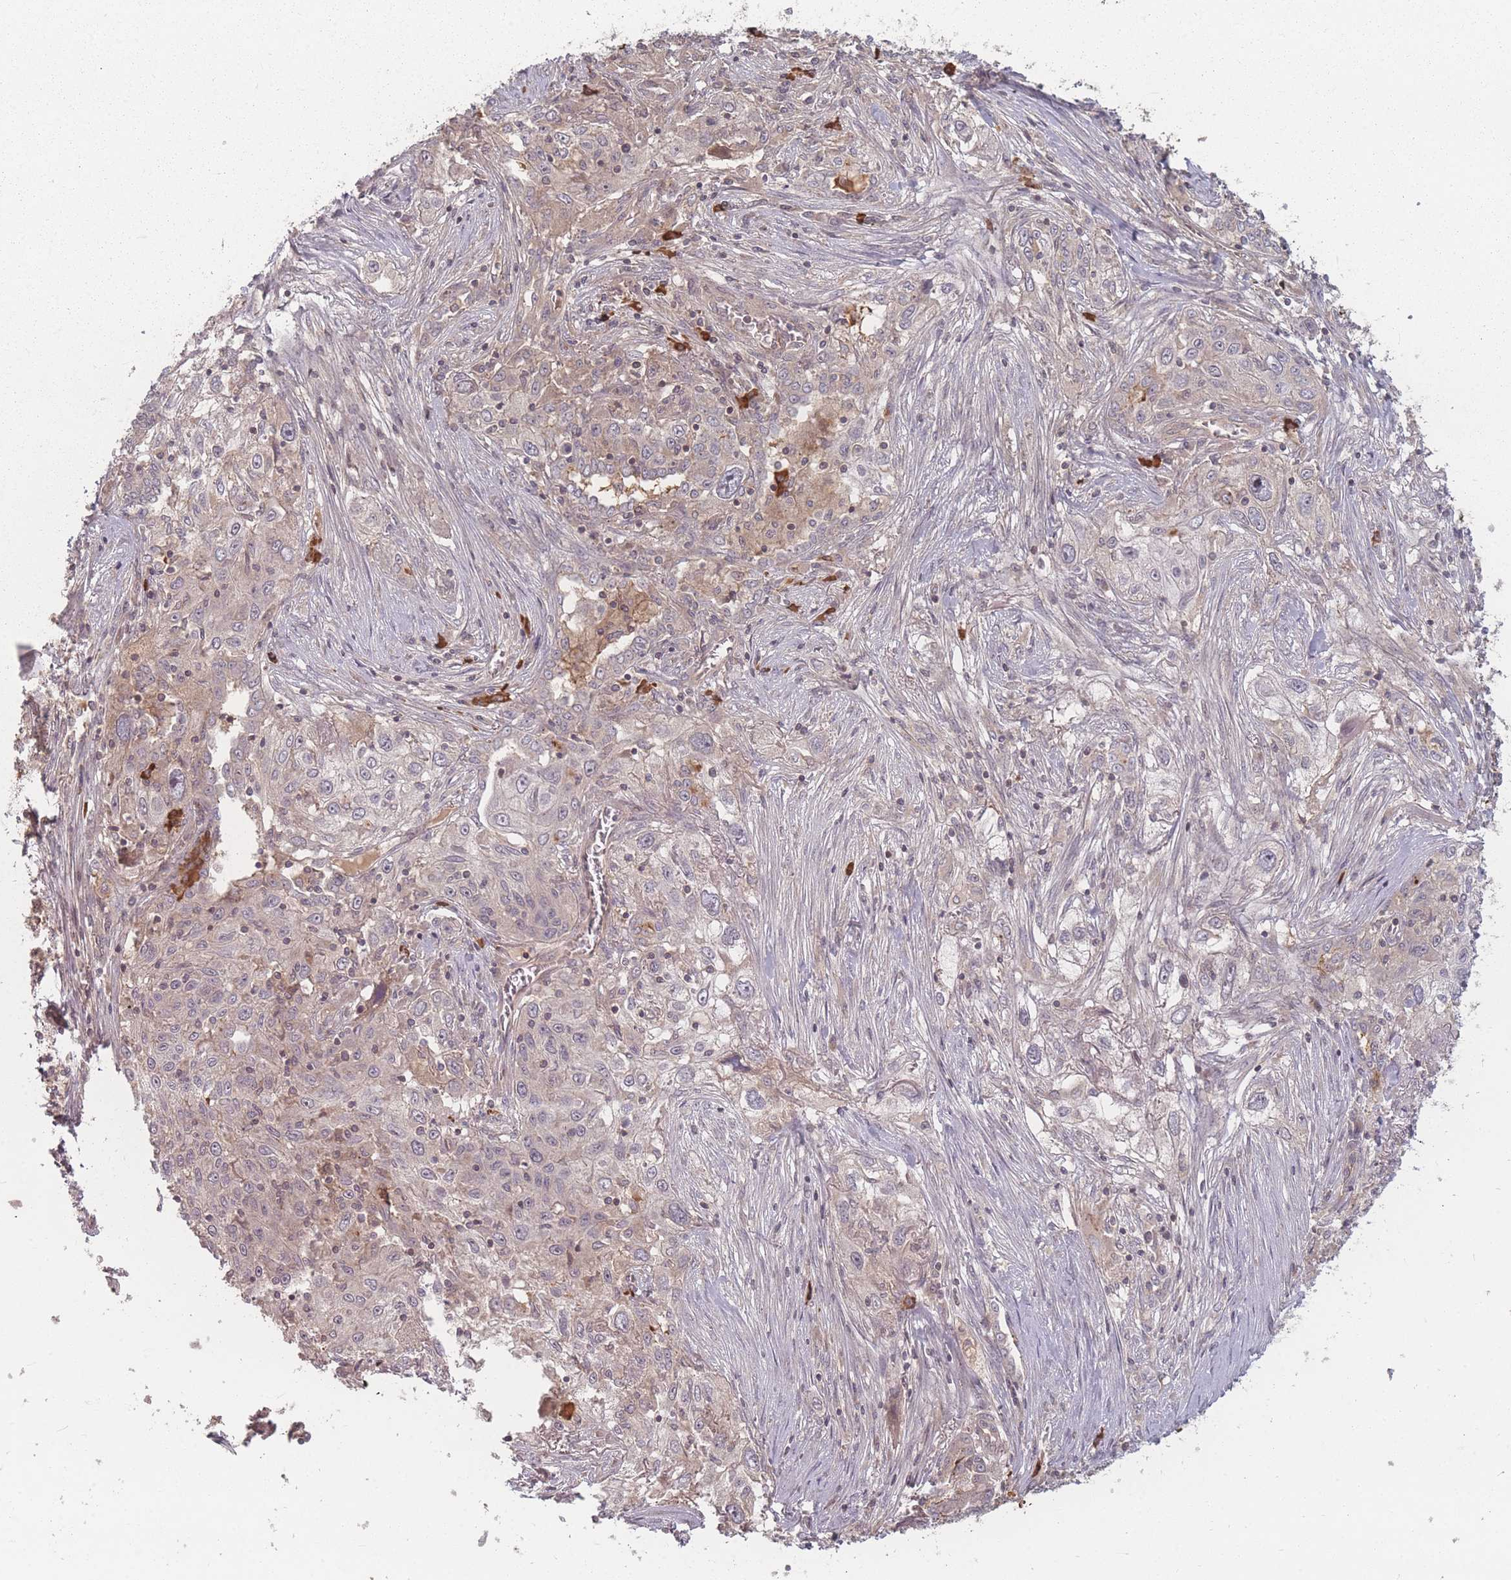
{"staining": {"intensity": "weak", "quantity": "<25%", "location": "cytoplasmic/membranous"}, "tissue": "lung cancer", "cell_type": "Tumor cells", "image_type": "cancer", "snomed": [{"axis": "morphology", "description": "Squamous cell carcinoma, NOS"}, {"axis": "topography", "description": "Lung"}], "caption": "DAB immunohistochemical staining of human squamous cell carcinoma (lung) exhibits no significant staining in tumor cells.", "gene": "HAGH", "patient": {"sex": "female", "age": 69}}